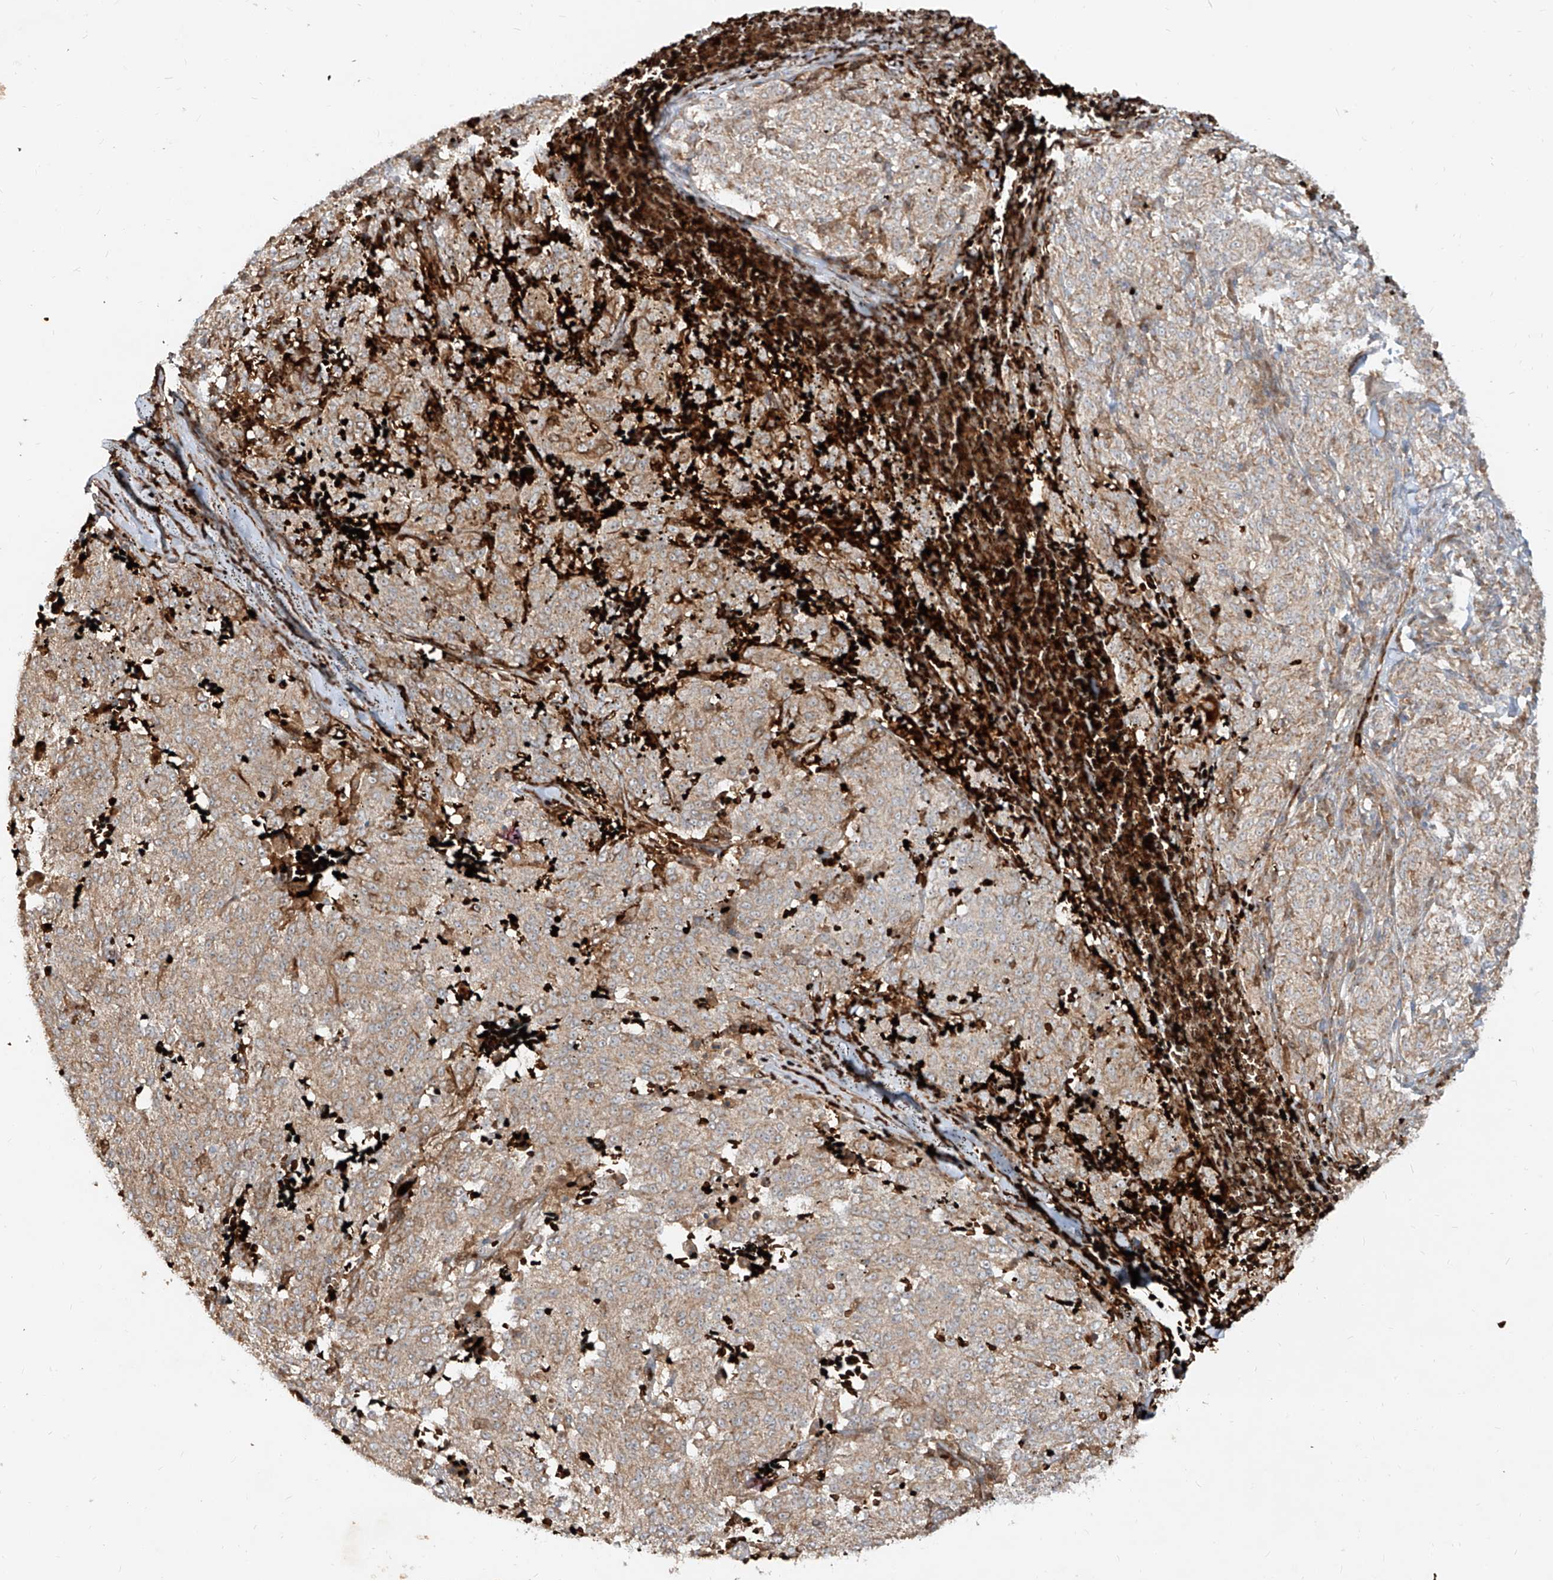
{"staining": {"intensity": "weak", "quantity": "<25%", "location": "cytoplasmic/membranous"}, "tissue": "melanoma", "cell_type": "Tumor cells", "image_type": "cancer", "snomed": [{"axis": "morphology", "description": "Malignant melanoma, NOS"}, {"axis": "topography", "description": "Skin"}], "caption": "A photomicrograph of human melanoma is negative for staining in tumor cells. (Stains: DAB (3,3'-diaminobenzidine) IHC with hematoxylin counter stain, Microscopy: brightfield microscopy at high magnification).", "gene": "FGD2", "patient": {"sex": "female", "age": 72}}